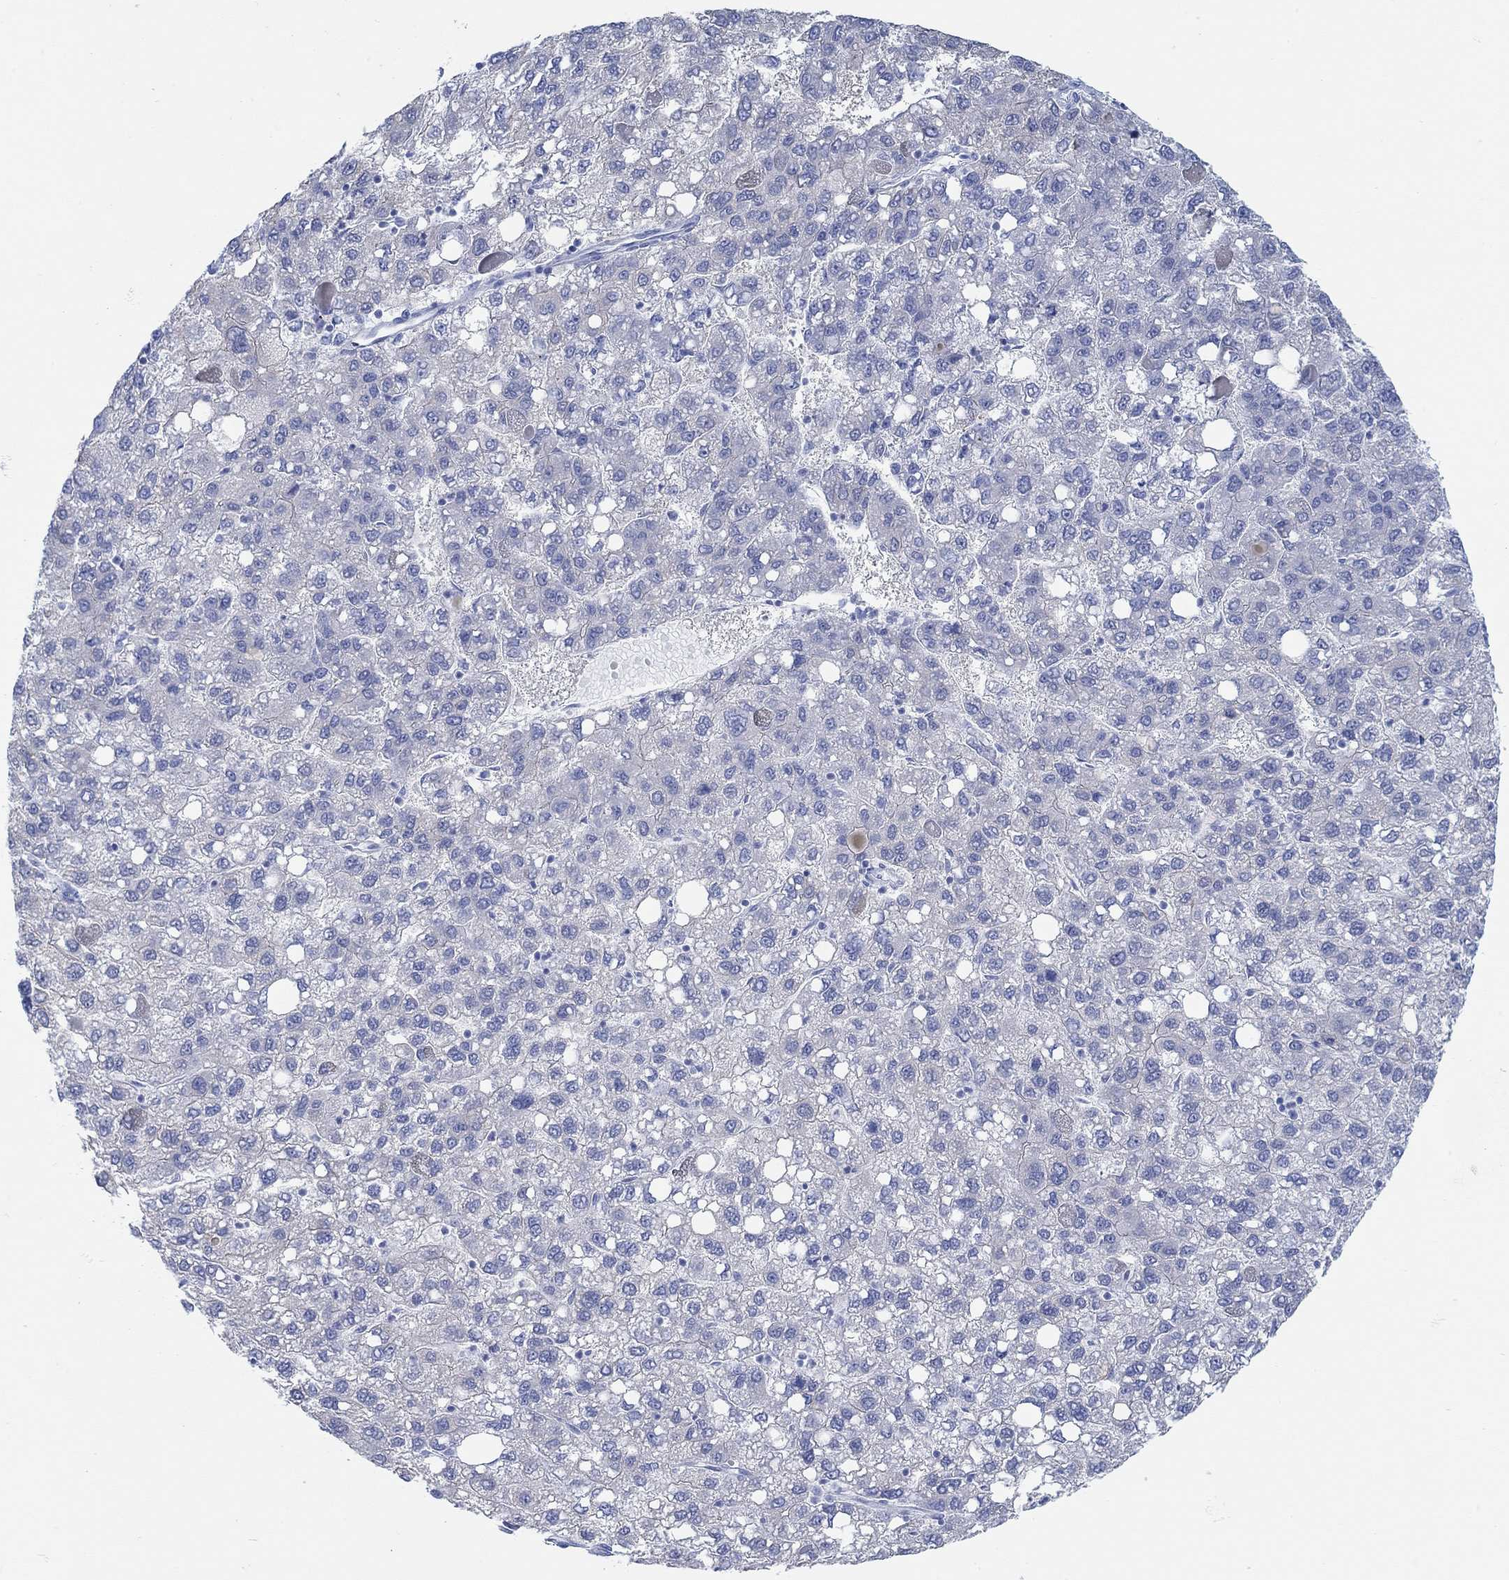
{"staining": {"intensity": "negative", "quantity": "none", "location": "none"}, "tissue": "liver cancer", "cell_type": "Tumor cells", "image_type": "cancer", "snomed": [{"axis": "morphology", "description": "Carcinoma, Hepatocellular, NOS"}, {"axis": "topography", "description": "Liver"}], "caption": "The IHC photomicrograph has no significant positivity in tumor cells of liver hepatocellular carcinoma tissue.", "gene": "AK8", "patient": {"sex": "female", "age": 82}}